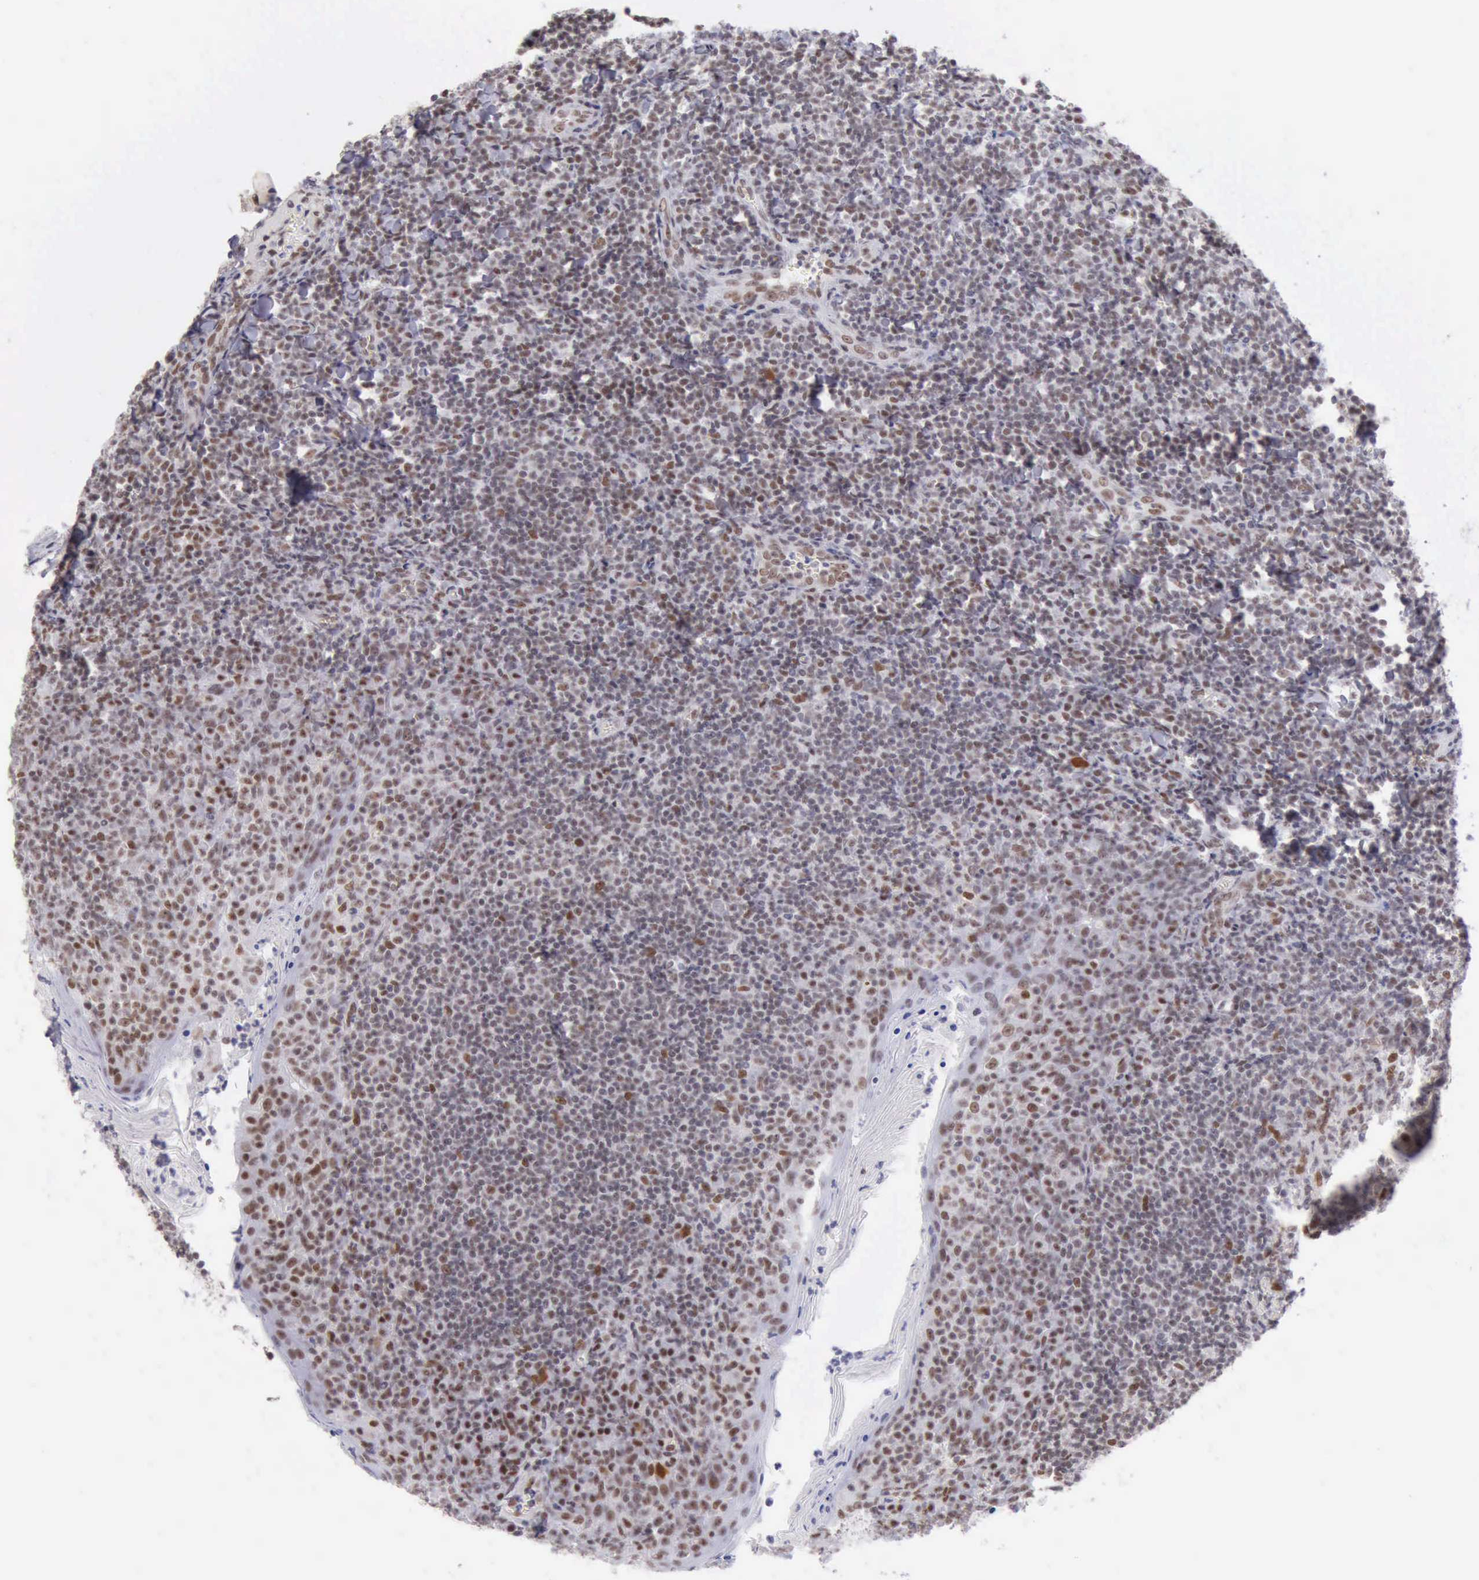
{"staining": {"intensity": "moderate", "quantity": "<25%", "location": "nuclear"}, "tissue": "tonsil", "cell_type": "Germinal center cells", "image_type": "normal", "snomed": [{"axis": "morphology", "description": "Normal tissue, NOS"}, {"axis": "topography", "description": "Tonsil"}], "caption": "Immunohistochemical staining of benign human tonsil shows <25% levels of moderate nuclear protein expression in about <25% of germinal center cells.", "gene": "ERCC4", "patient": {"sex": "male", "age": 31}}